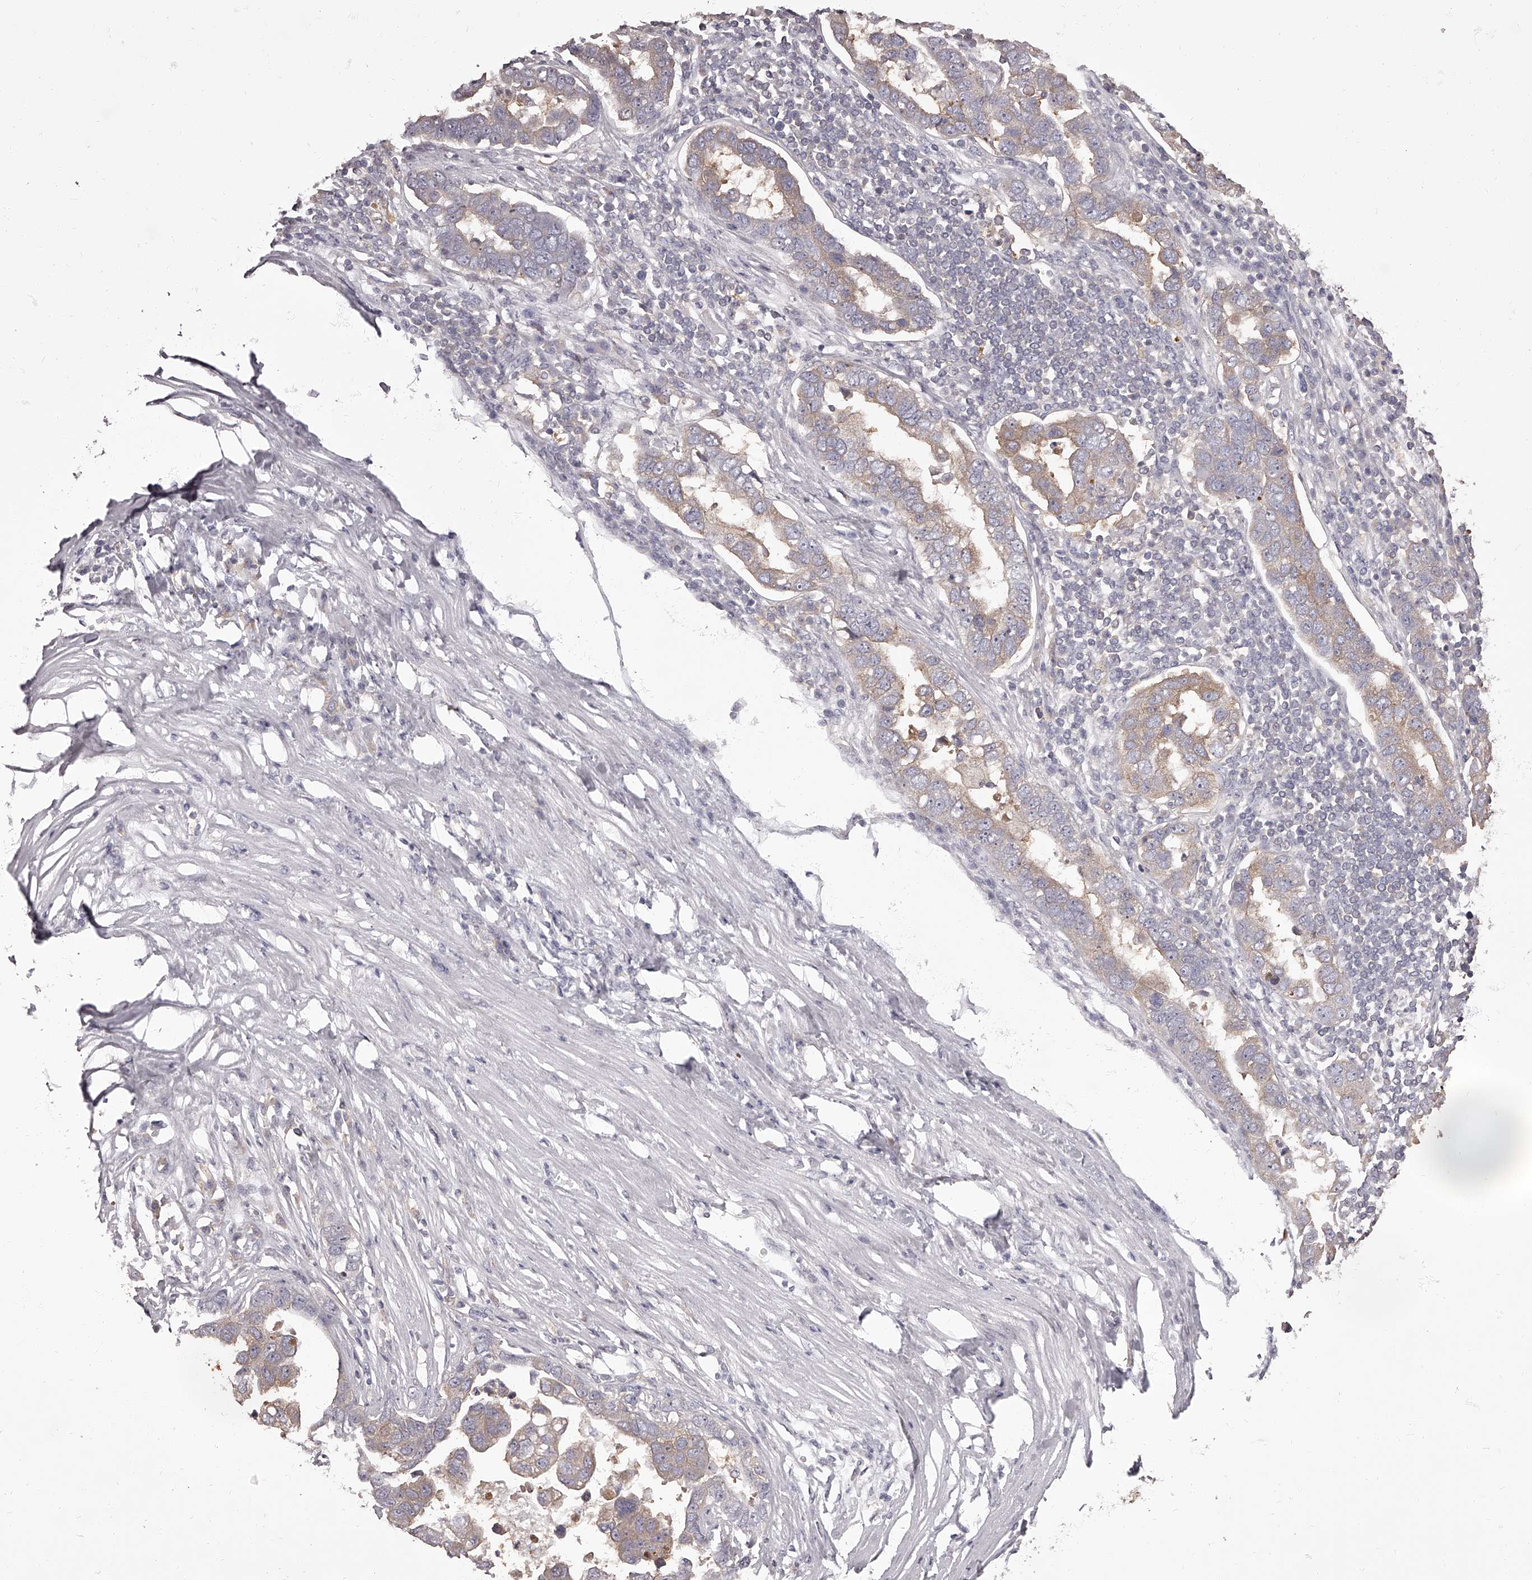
{"staining": {"intensity": "weak", "quantity": "<25%", "location": "cytoplasmic/membranous"}, "tissue": "pancreatic cancer", "cell_type": "Tumor cells", "image_type": "cancer", "snomed": [{"axis": "morphology", "description": "Adenocarcinoma, NOS"}, {"axis": "topography", "description": "Pancreas"}], "caption": "High power microscopy micrograph of an immunohistochemistry histopathology image of pancreatic cancer (adenocarcinoma), revealing no significant positivity in tumor cells. (DAB immunohistochemistry, high magnification).", "gene": "APEH", "patient": {"sex": "female", "age": 61}}